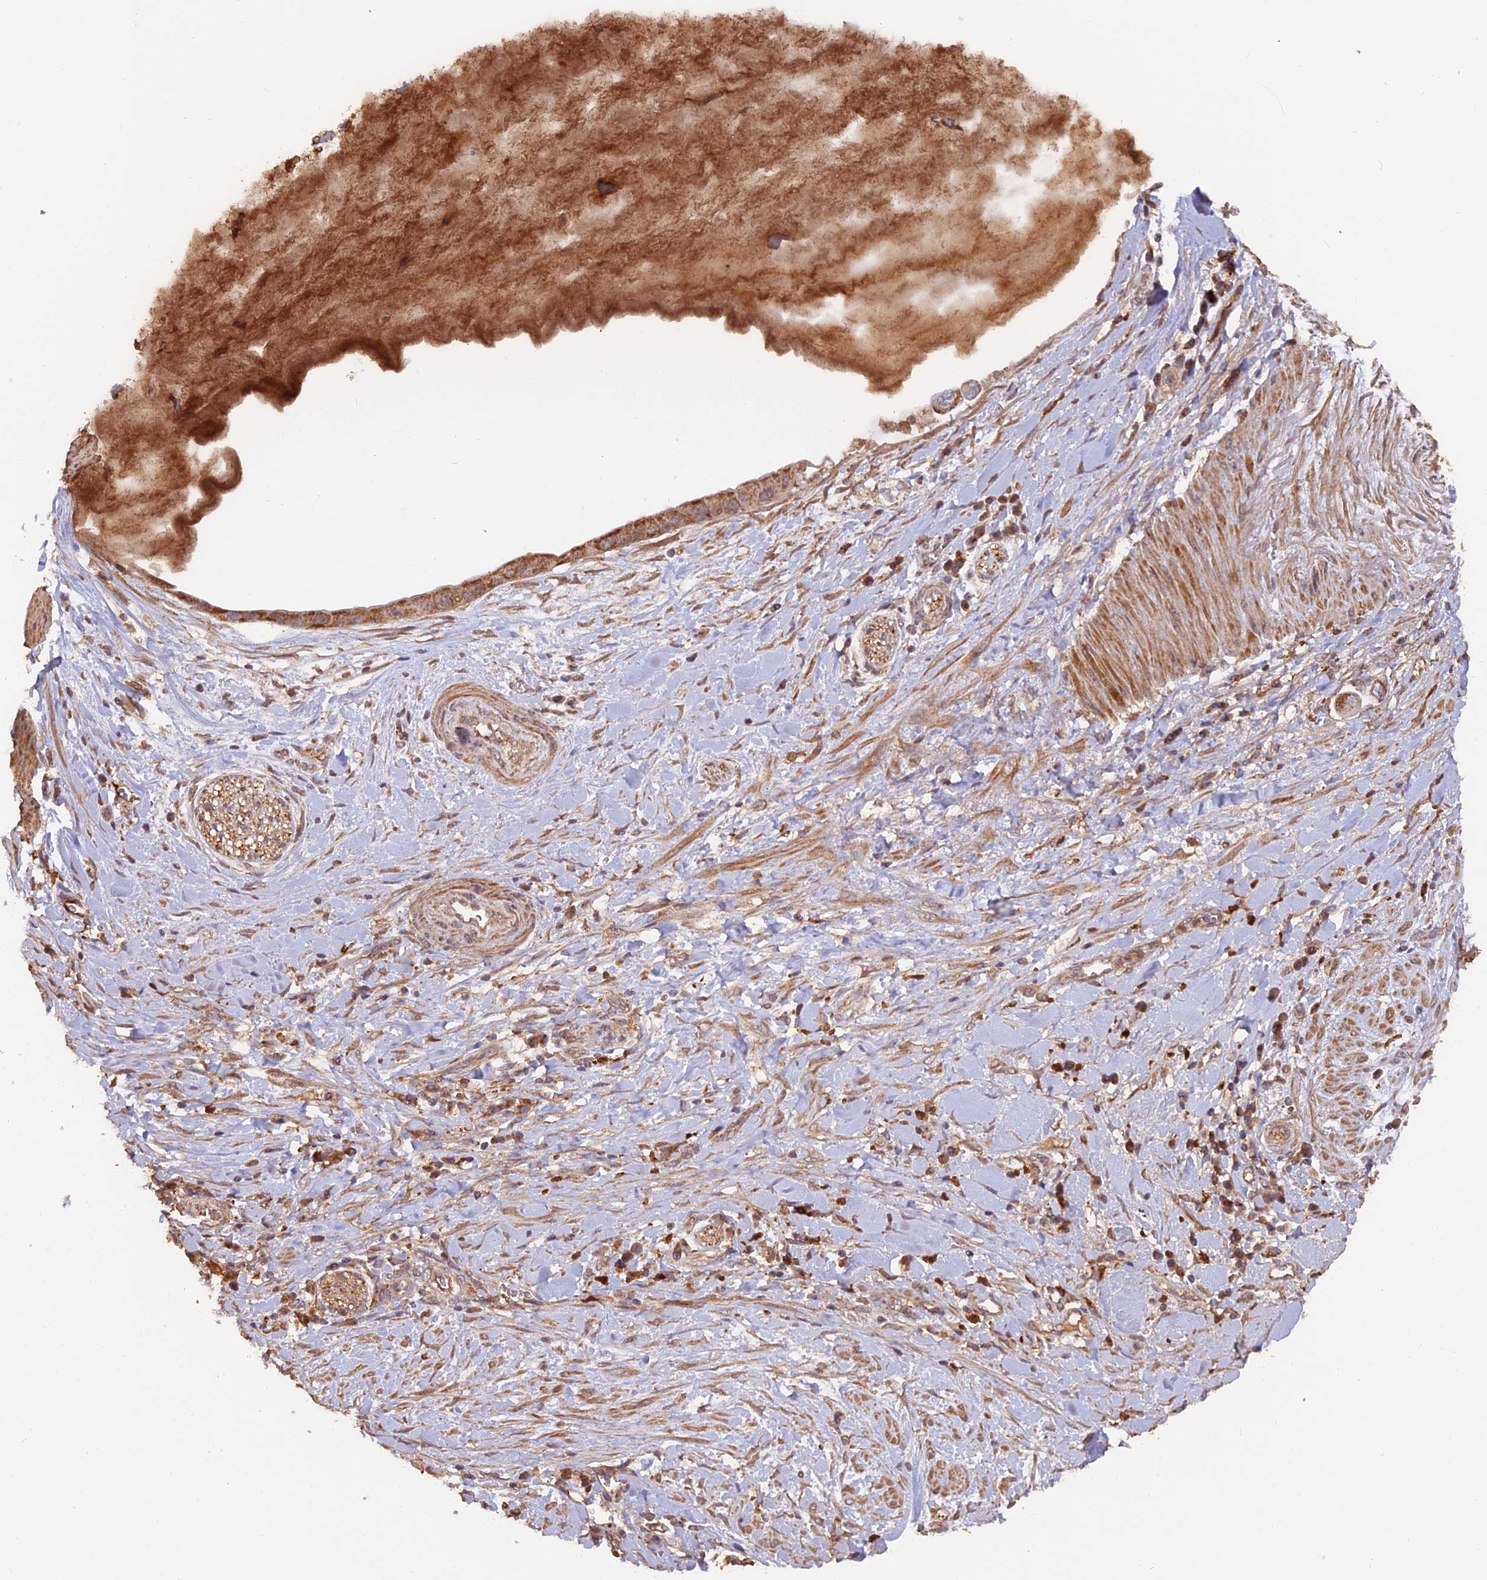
{"staining": {"intensity": "moderate", "quantity": ">75%", "location": "cytoplasmic/membranous"}, "tissue": "pancreatic cancer", "cell_type": "Tumor cells", "image_type": "cancer", "snomed": [{"axis": "morphology", "description": "Adenocarcinoma, NOS"}, {"axis": "topography", "description": "Pancreas"}], "caption": "Protein staining of pancreatic cancer tissue demonstrates moderate cytoplasmic/membranous expression in about >75% of tumor cells.", "gene": "IFT22", "patient": {"sex": "male", "age": 75}}